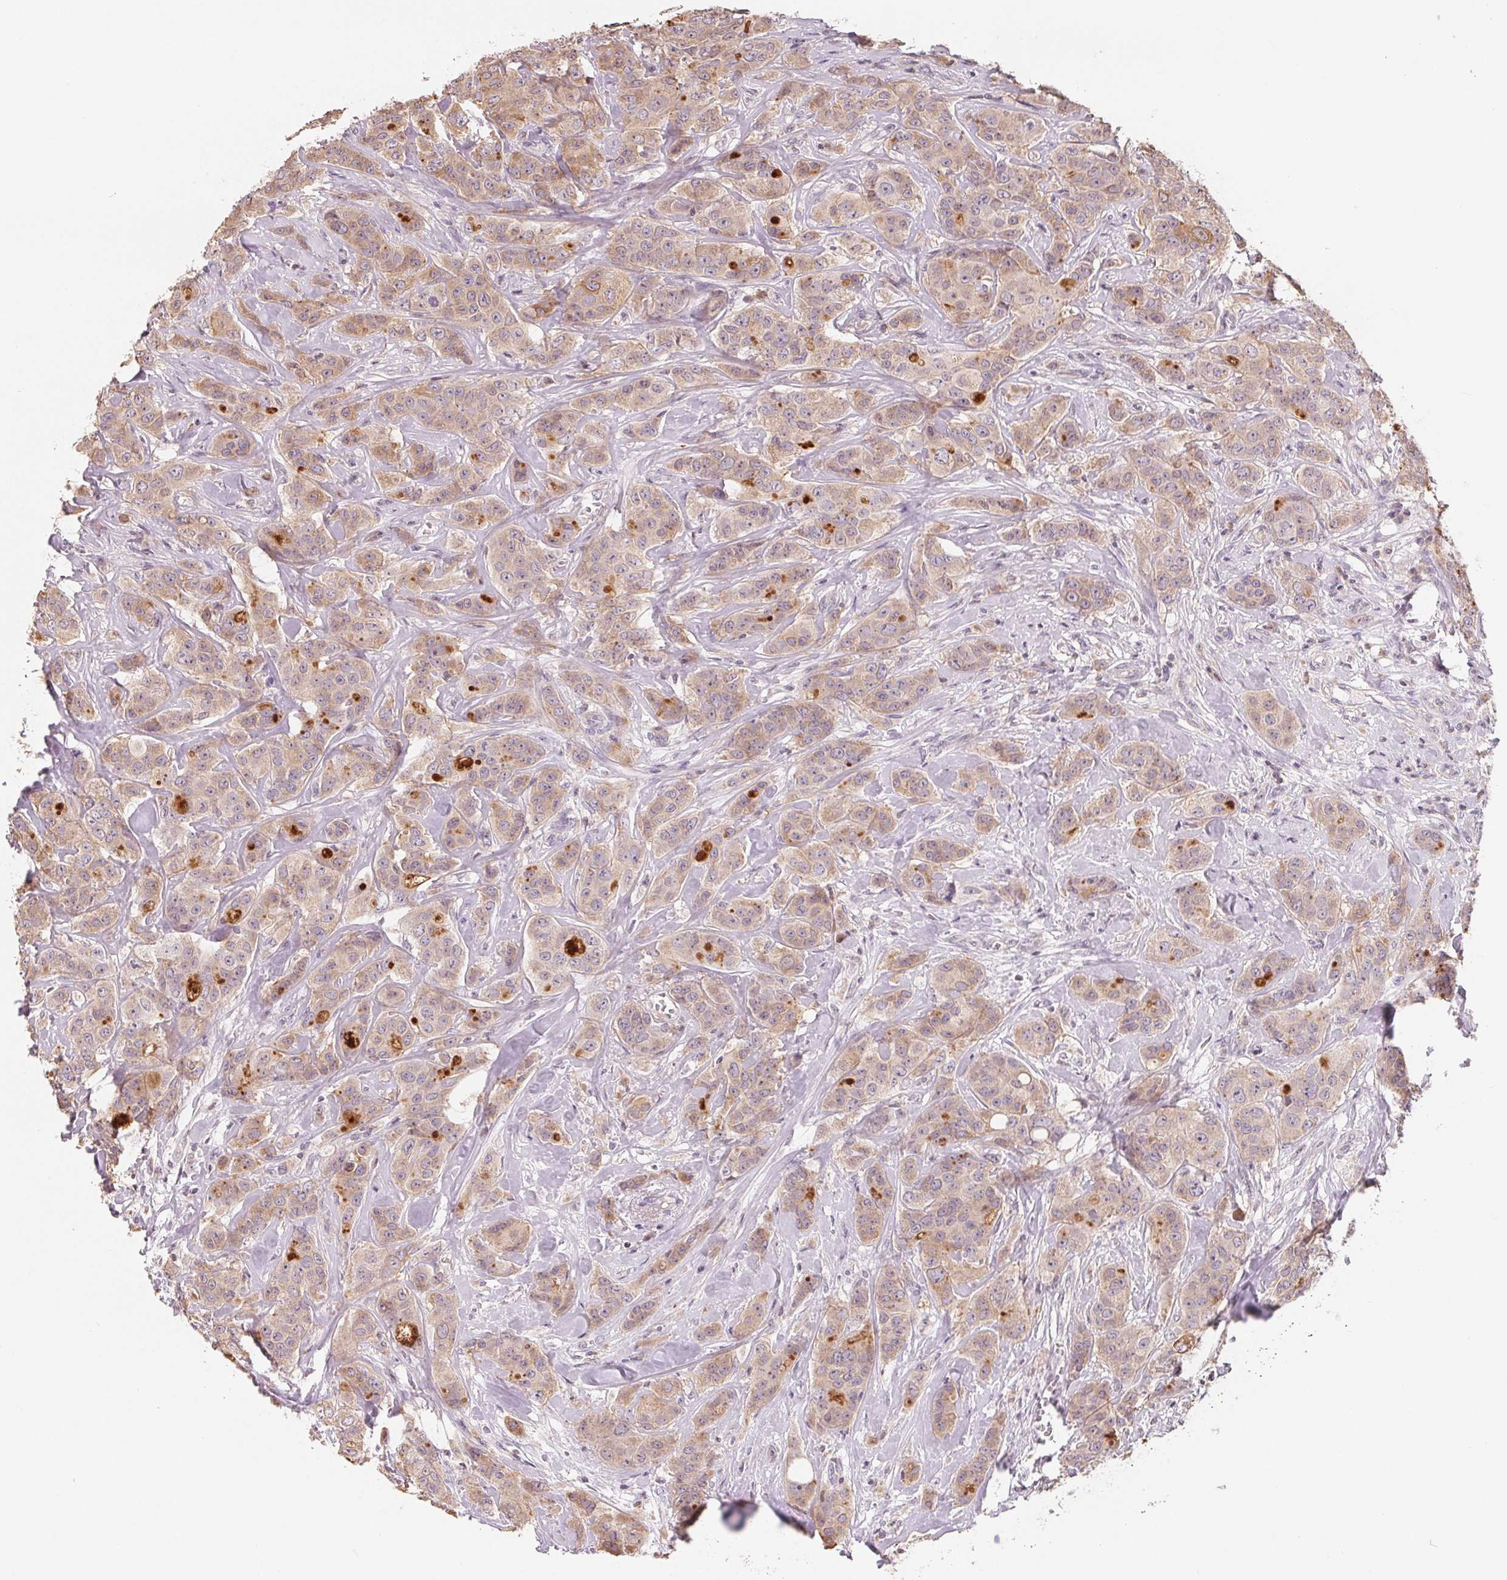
{"staining": {"intensity": "weak", "quantity": ">75%", "location": "cytoplasmic/membranous"}, "tissue": "breast cancer", "cell_type": "Tumor cells", "image_type": "cancer", "snomed": [{"axis": "morphology", "description": "Duct carcinoma"}, {"axis": "topography", "description": "Breast"}], "caption": "Protein expression analysis of human breast cancer (intraductal carcinoma) reveals weak cytoplasmic/membranous expression in approximately >75% of tumor cells.", "gene": "VTCN1", "patient": {"sex": "female", "age": 43}}